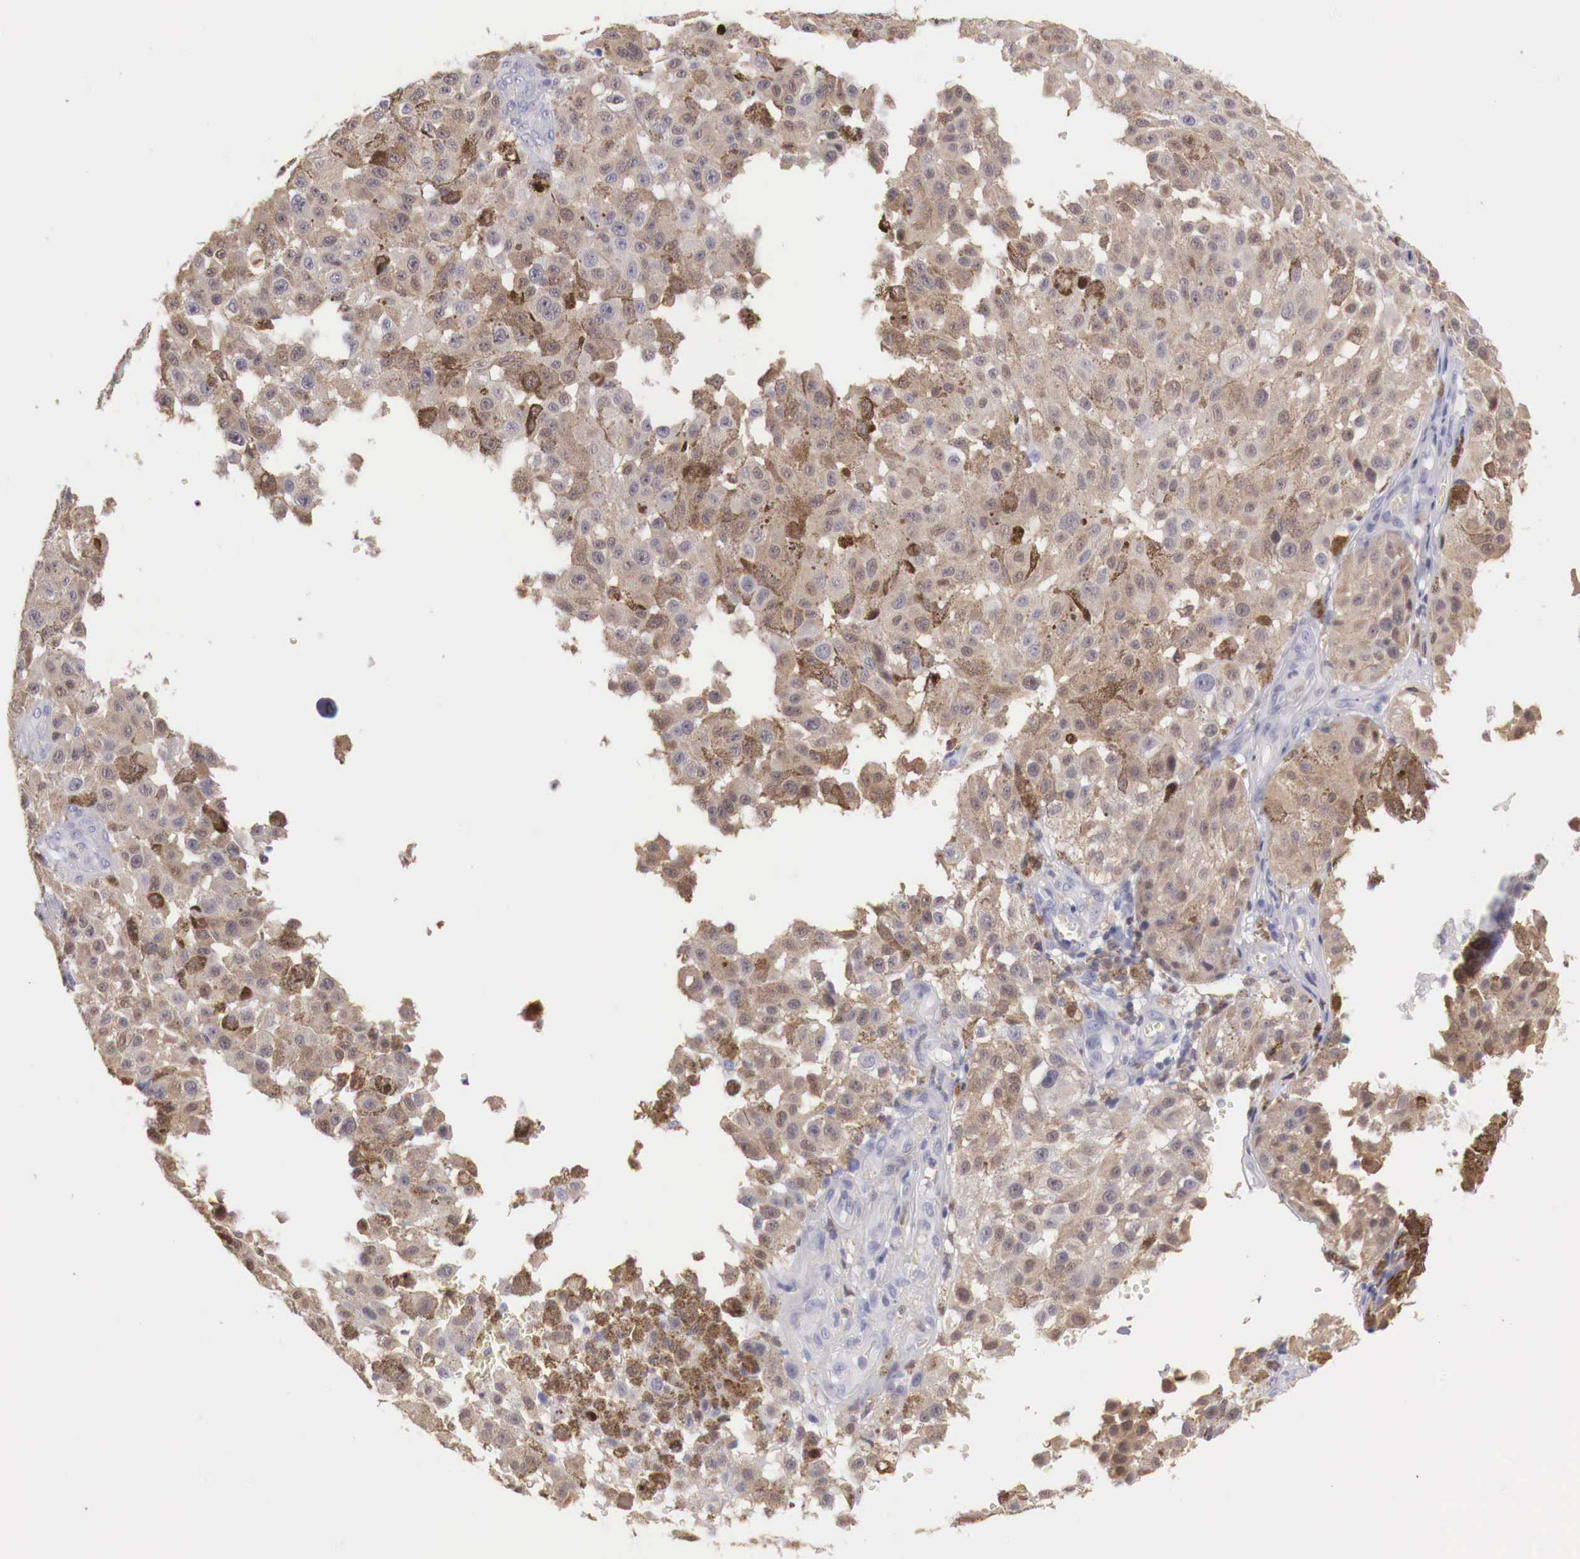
{"staining": {"intensity": "moderate", "quantity": ">75%", "location": "cytoplasmic/membranous"}, "tissue": "melanoma", "cell_type": "Tumor cells", "image_type": "cancer", "snomed": [{"axis": "morphology", "description": "Malignant melanoma, NOS"}, {"axis": "topography", "description": "Skin"}], "caption": "Malignant melanoma tissue reveals moderate cytoplasmic/membranous expression in about >75% of tumor cells", "gene": "RENBP", "patient": {"sex": "female", "age": 64}}